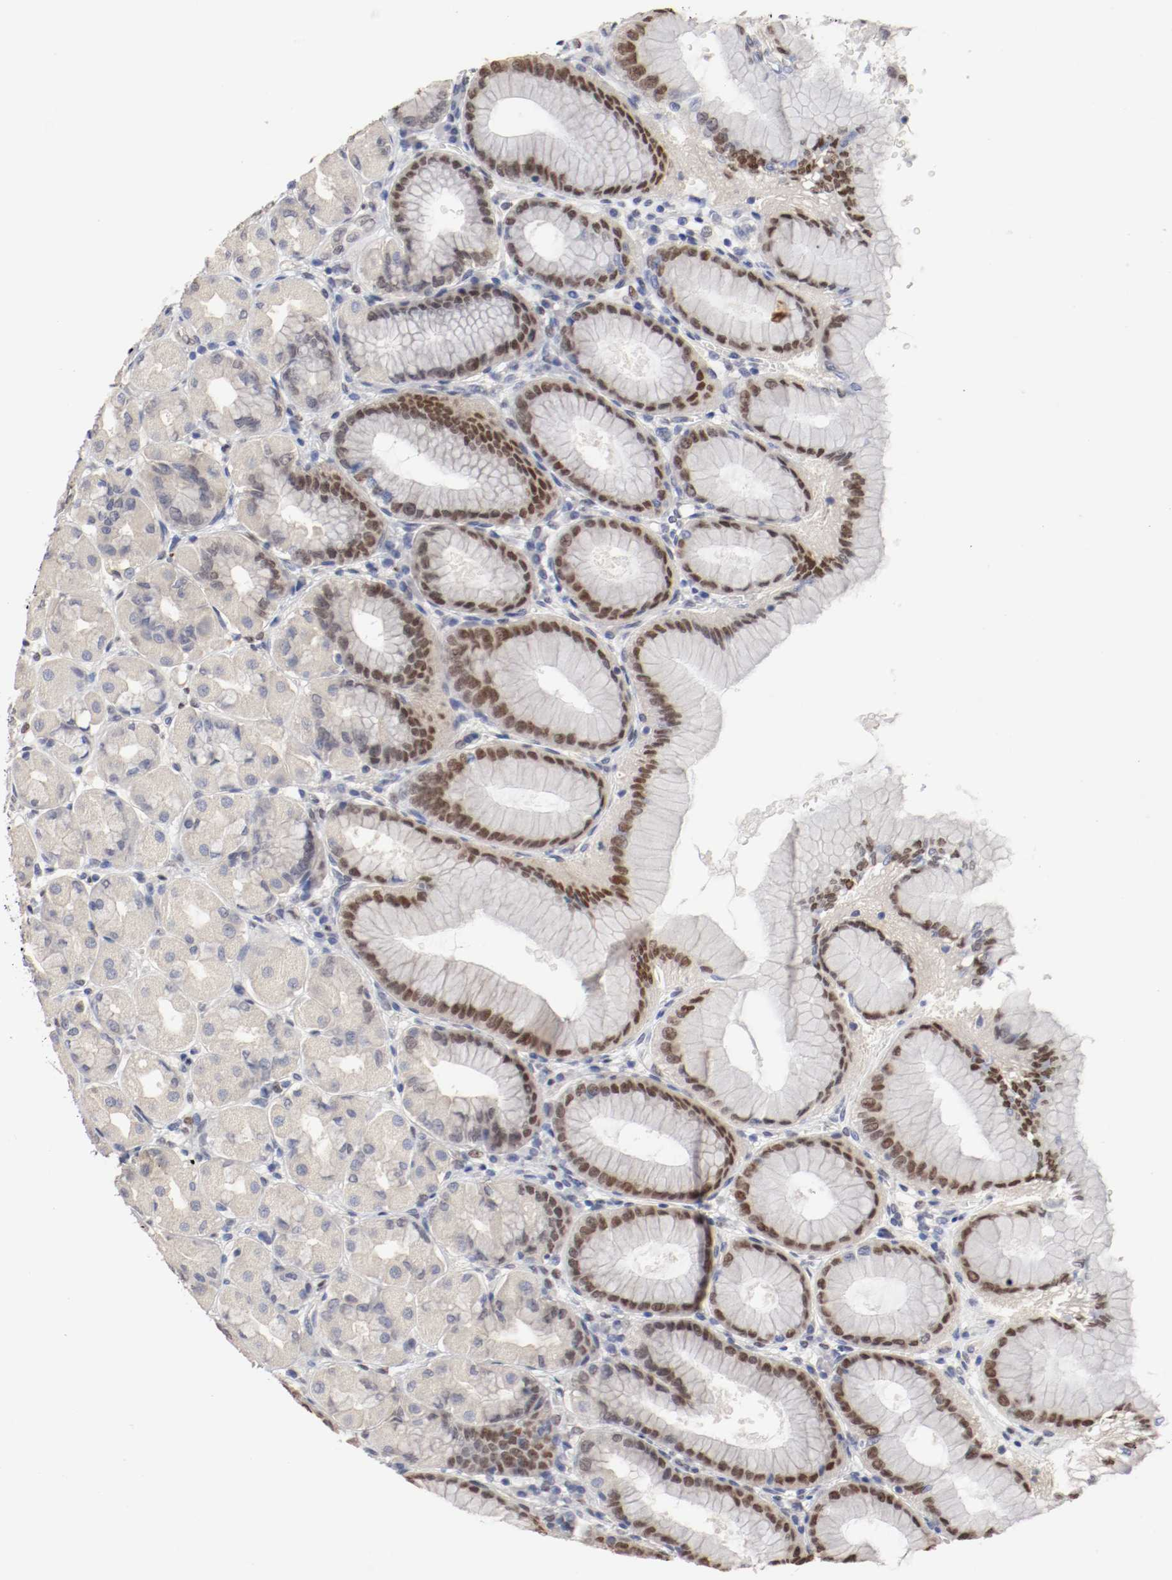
{"staining": {"intensity": "strong", "quantity": "25%-75%", "location": "cytoplasmic/membranous,nuclear"}, "tissue": "stomach", "cell_type": "Glandular cells", "image_type": "normal", "snomed": [{"axis": "morphology", "description": "Normal tissue, NOS"}, {"axis": "topography", "description": "Stomach, upper"}], "caption": "The image reveals immunohistochemical staining of normal stomach. There is strong cytoplasmic/membranous,nuclear positivity is appreciated in approximately 25%-75% of glandular cells.", "gene": "FOSL2", "patient": {"sex": "female", "age": 56}}